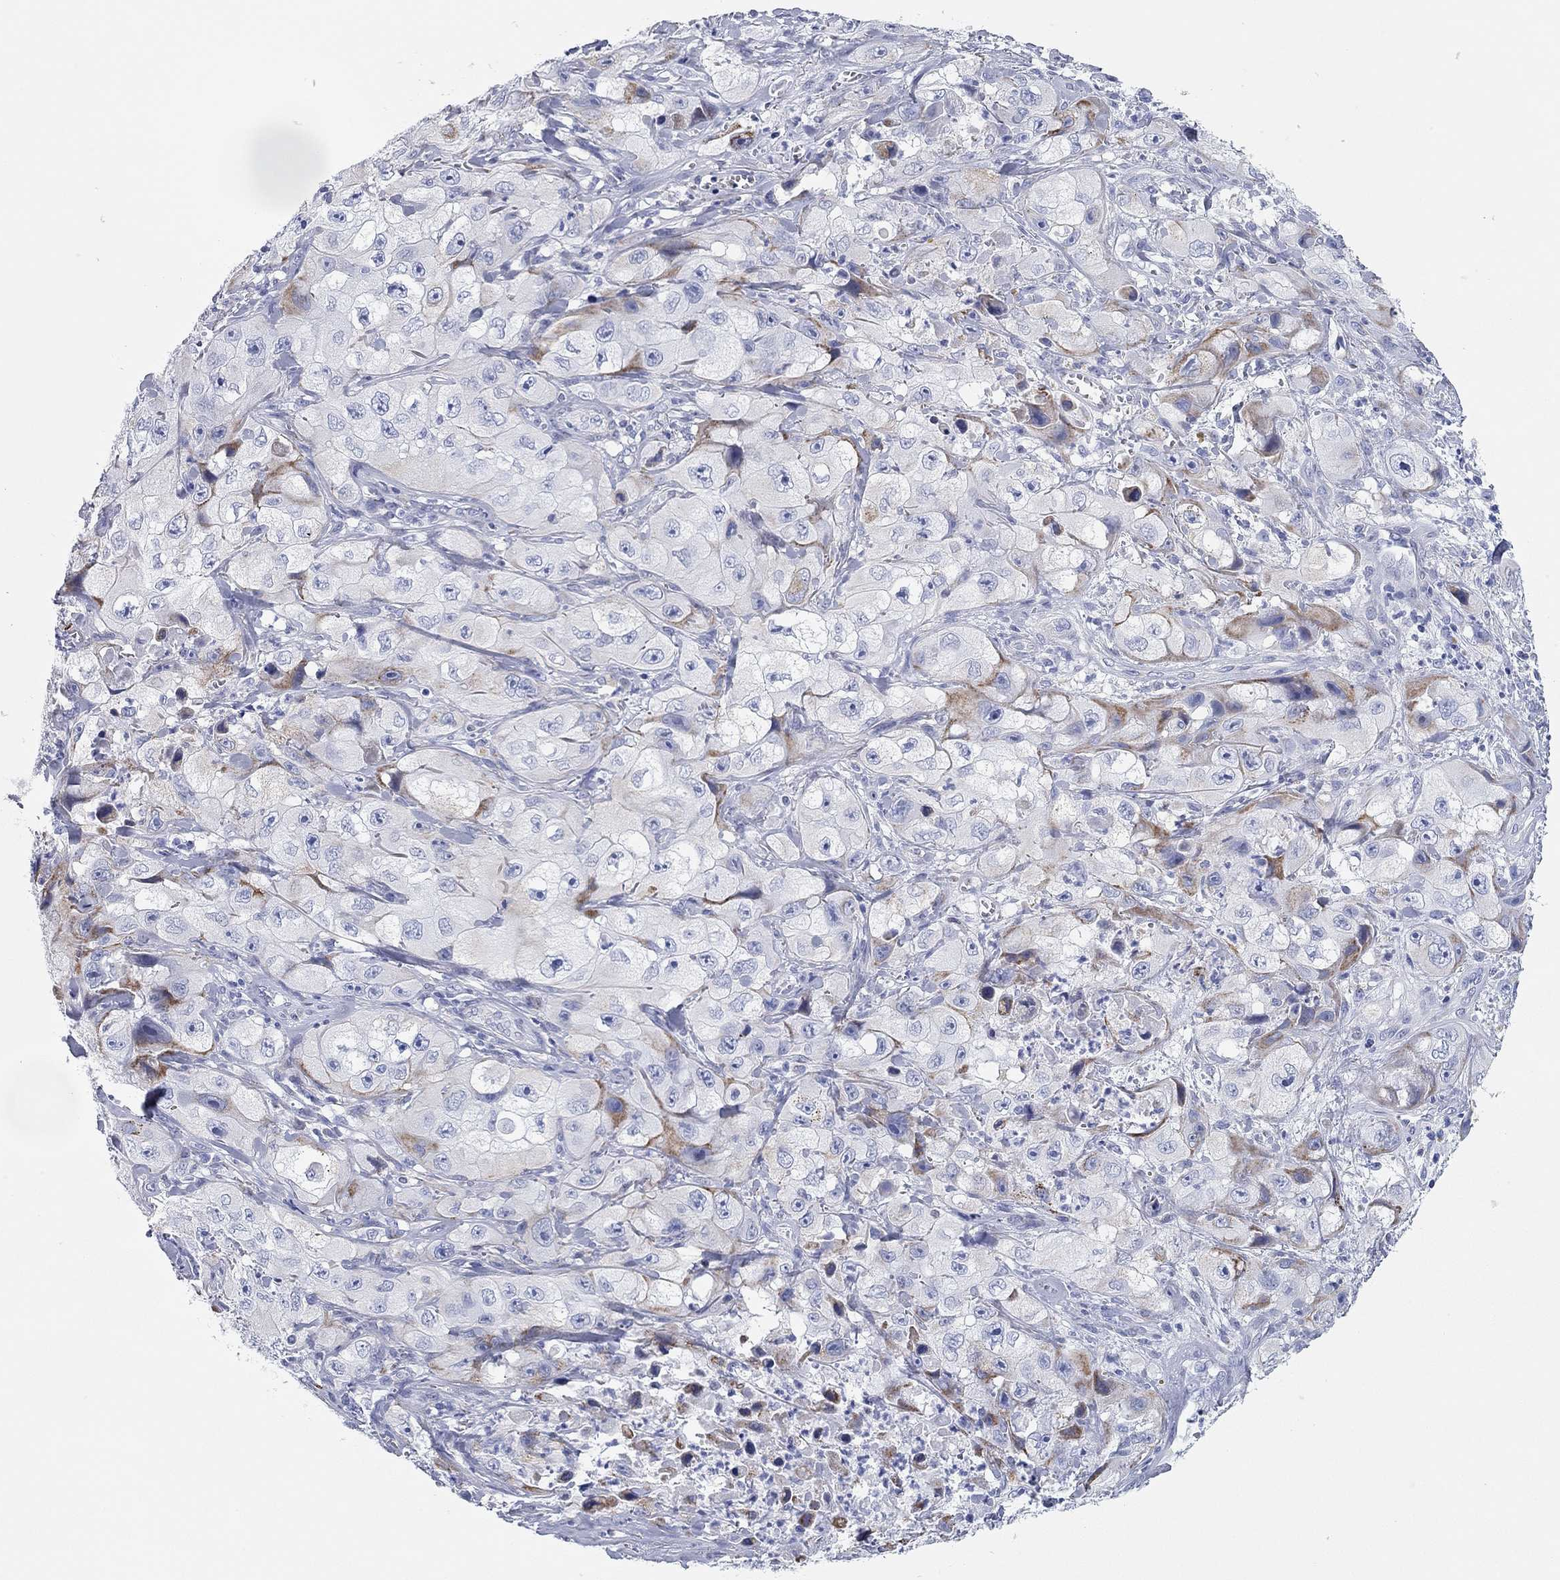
{"staining": {"intensity": "moderate", "quantity": "<25%", "location": "cytoplasmic/membranous"}, "tissue": "skin cancer", "cell_type": "Tumor cells", "image_type": "cancer", "snomed": [{"axis": "morphology", "description": "Squamous cell carcinoma, NOS"}, {"axis": "topography", "description": "Skin"}, {"axis": "topography", "description": "Subcutis"}], "caption": "Moderate cytoplasmic/membranous expression for a protein is appreciated in about <25% of tumor cells of skin squamous cell carcinoma using immunohistochemistry (IHC).", "gene": "CHI3L2", "patient": {"sex": "male", "age": 73}}